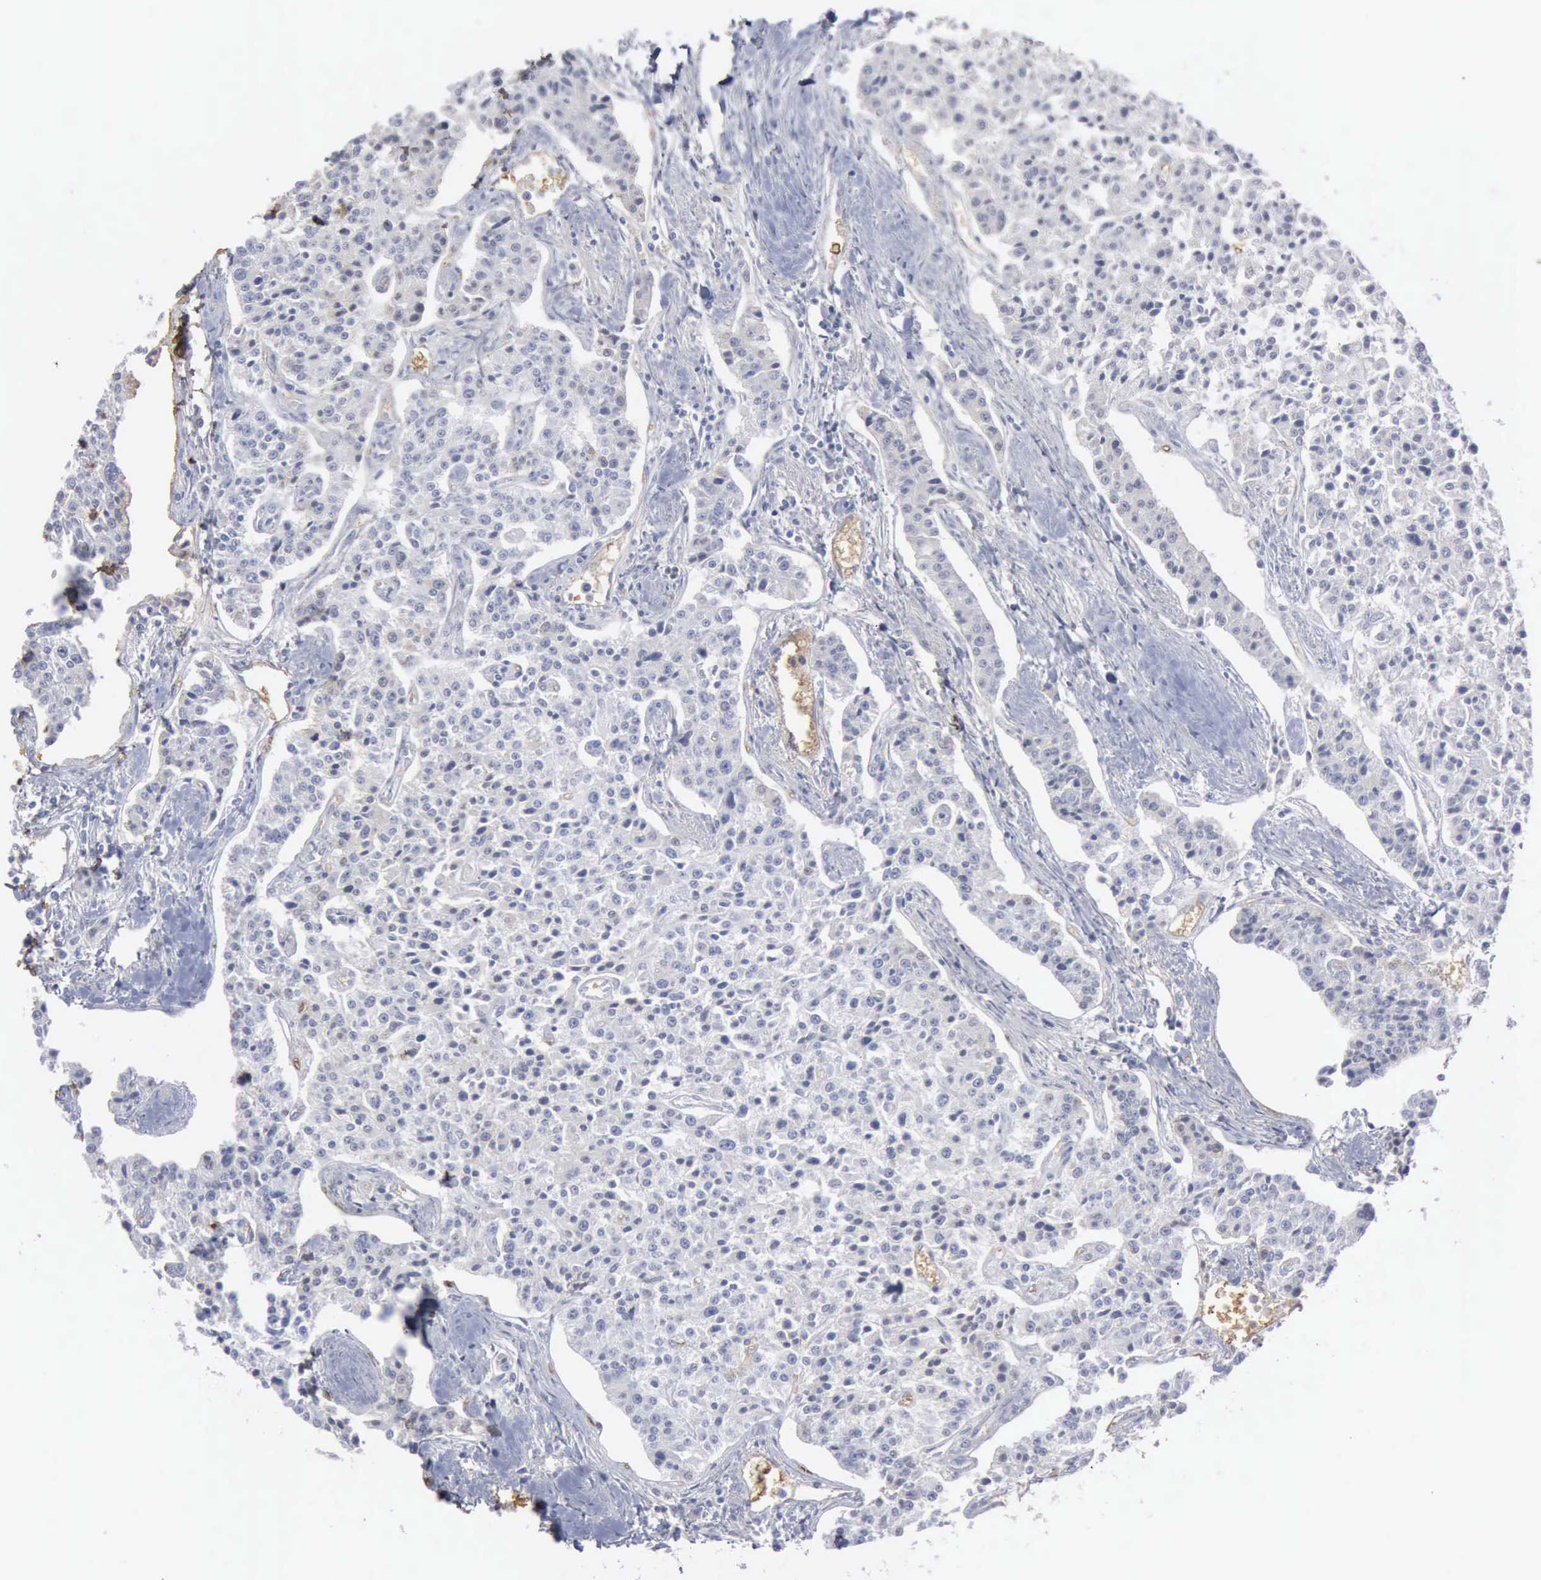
{"staining": {"intensity": "negative", "quantity": "none", "location": "none"}, "tissue": "carcinoid", "cell_type": "Tumor cells", "image_type": "cancer", "snomed": [{"axis": "morphology", "description": "Carcinoid, malignant, NOS"}, {"axis": "topography", "description": "Stomach"}], "caption": "Histopathology image shows no significant protein positivity in tumor cells of carcinoid (malignant).", "gene": "TGFB1", "patient": {"sex": "female", "age": 76}}